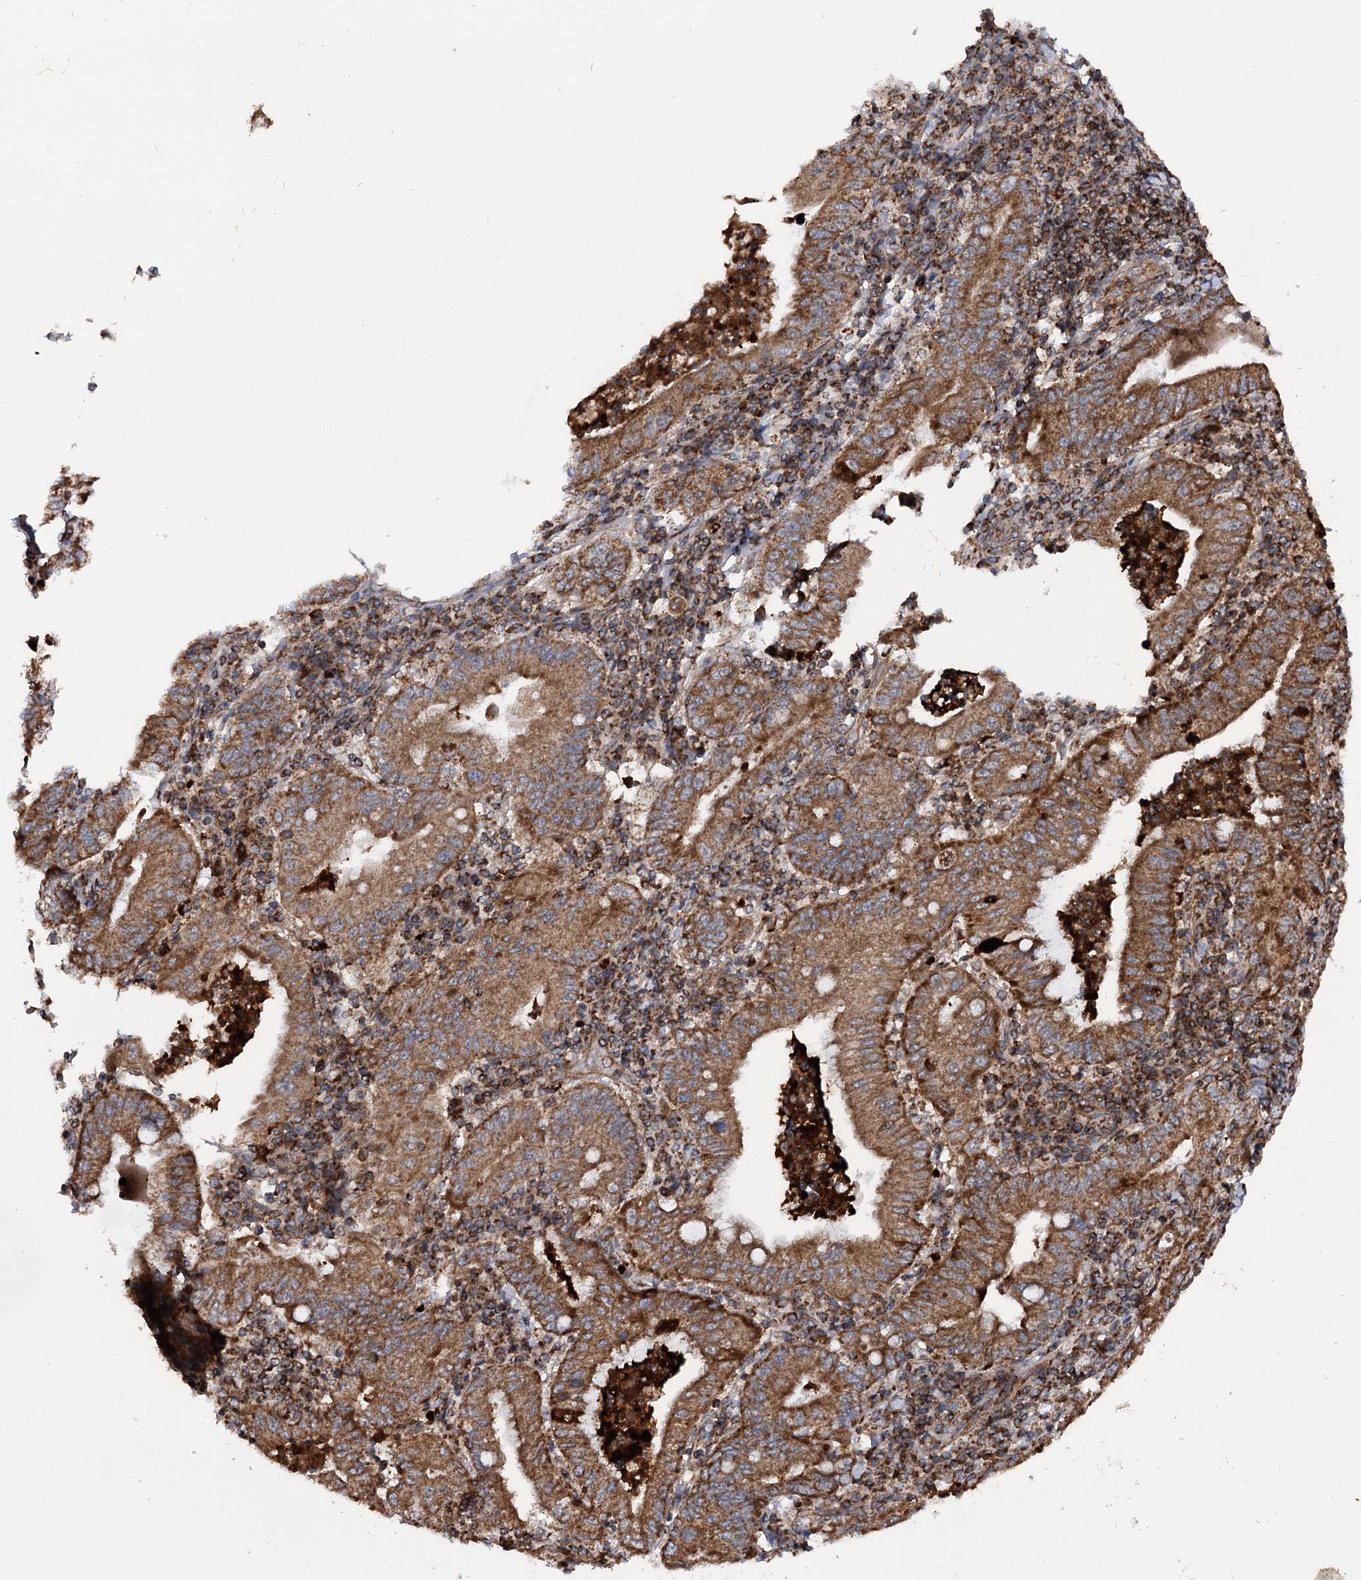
{"staining": {"intensity": "strong", "quantity": ">75%", "location": "cytoplasmic/membranous"}, "tissue": "stomach cancer", "cell_type": "Tumor cells", "image_type": "cancer", "snomed": [{"axis": "morphology", "description": "Normal tissue, NOS"}, {"axis": "morphology", "description": "Adenocarcinoma, NOS"}, {"axis": "topography", "description": "Esophagus"}, {"axis": "topography", "description": "Stomach, upper"}, {"axis": "topography", "description": "Peripheral nerve tissue"}], "caption": "A high amount of strong cytoplasmic/membranous positivity is present in about >75% of tumor cells in stomach cancer (adenocarcinoma) tissue.", "gene": "FGFR1OP2", "patient": {"sex": "male", "age": 62}}